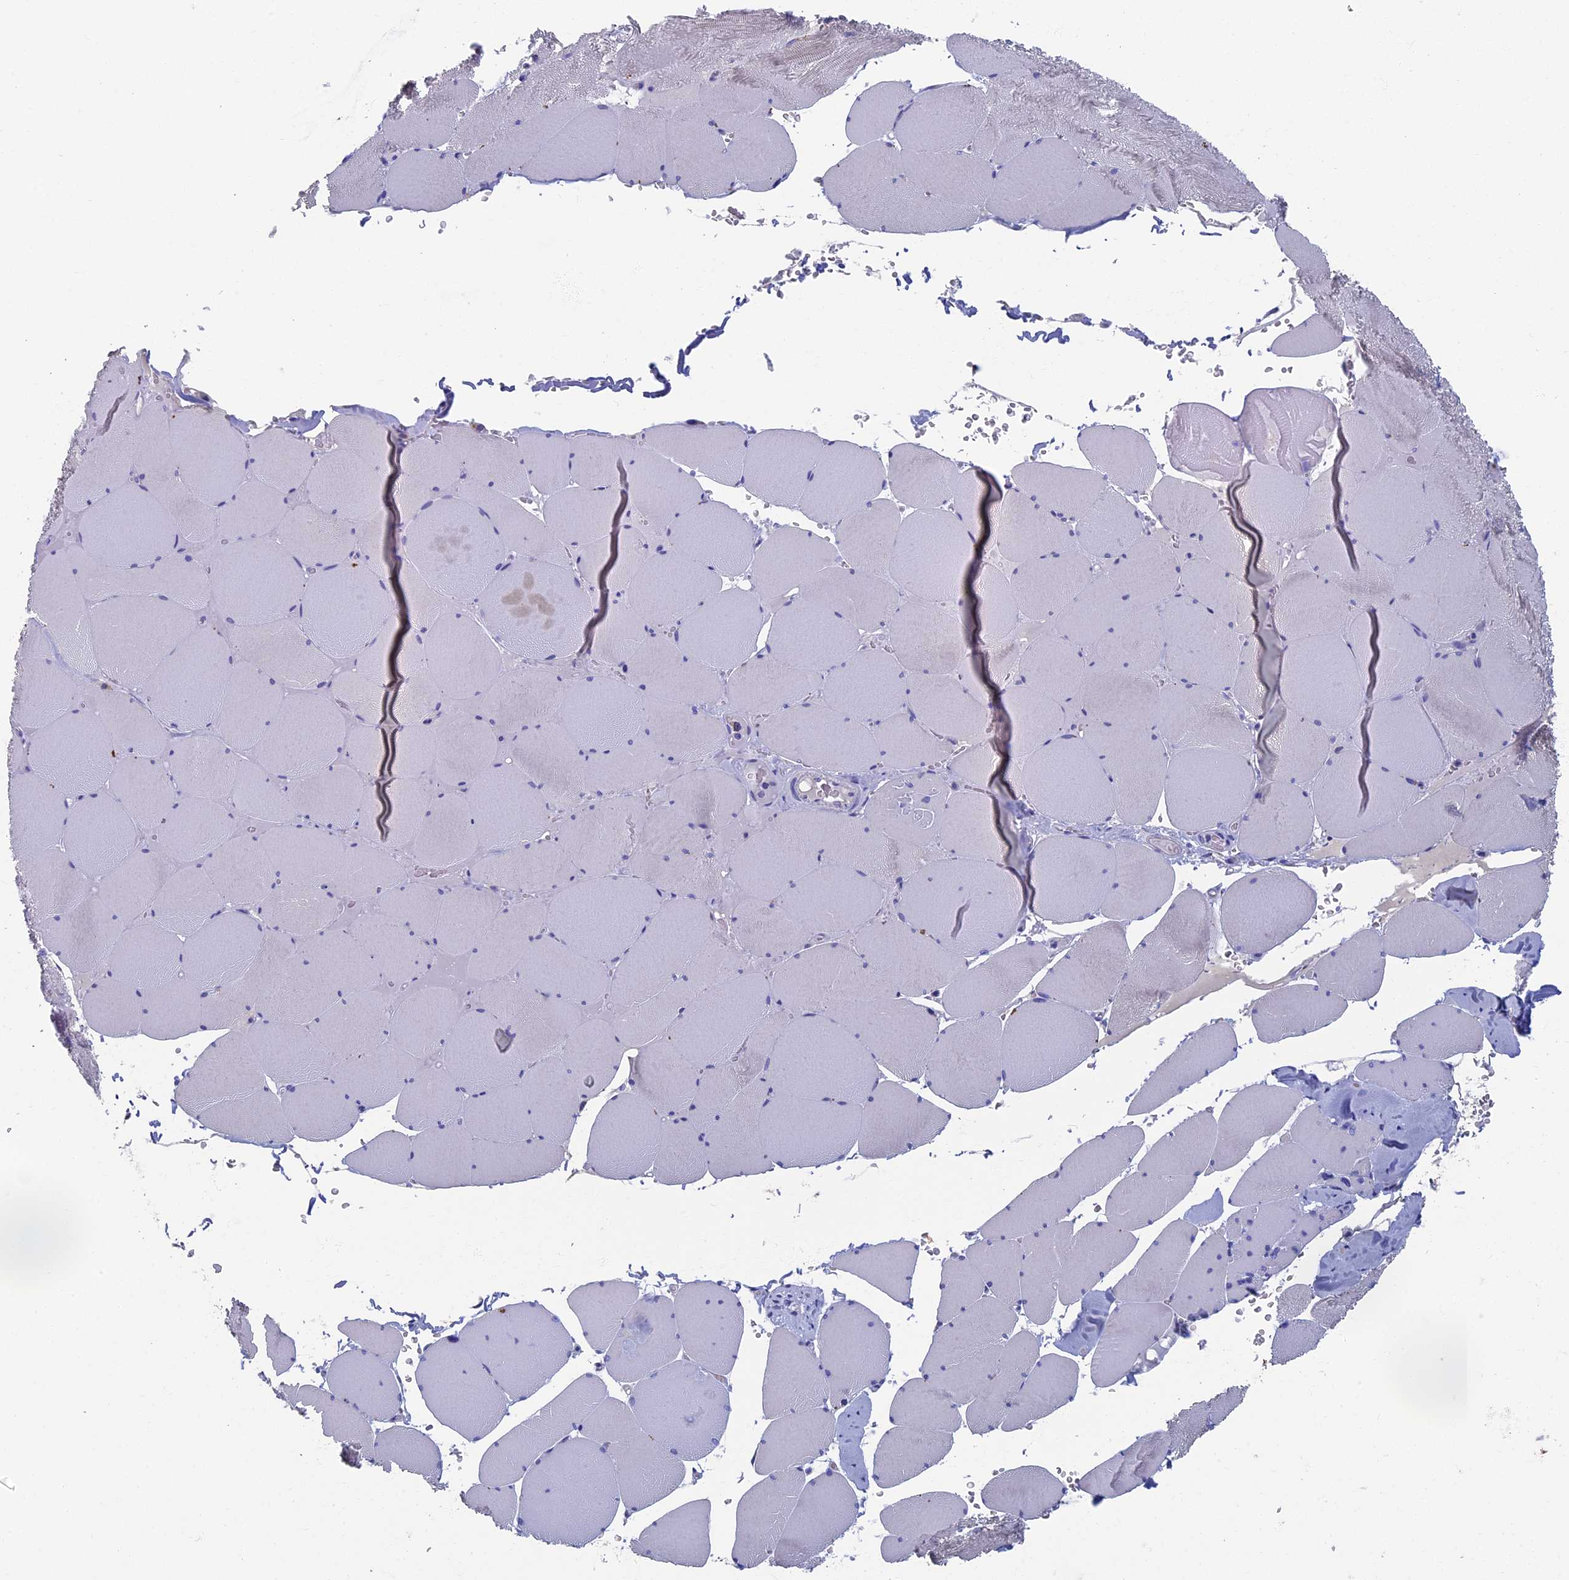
{"staining": {"intensity": "negative", "quantity": "none", "location": "none"}, "tissue": "skeletal muscle", "cell_type": "Myocytes", "image_type": "normal", "snomed": [{"axis": "morphology", "description": "Normal tissue, NOS"}, {"axis": "topography", "description": "Skeletal muscle"}, {"axis": "topography", "description": "Head-Neck"}], "caption": "Histopathology image shows no protein staining in myocytes of benign skeletal muscle. (DAB immunohistochemistry with hematoxylin counter stain).", "gene": "OAT", "patient": {"sex": "male", "age": 66}}